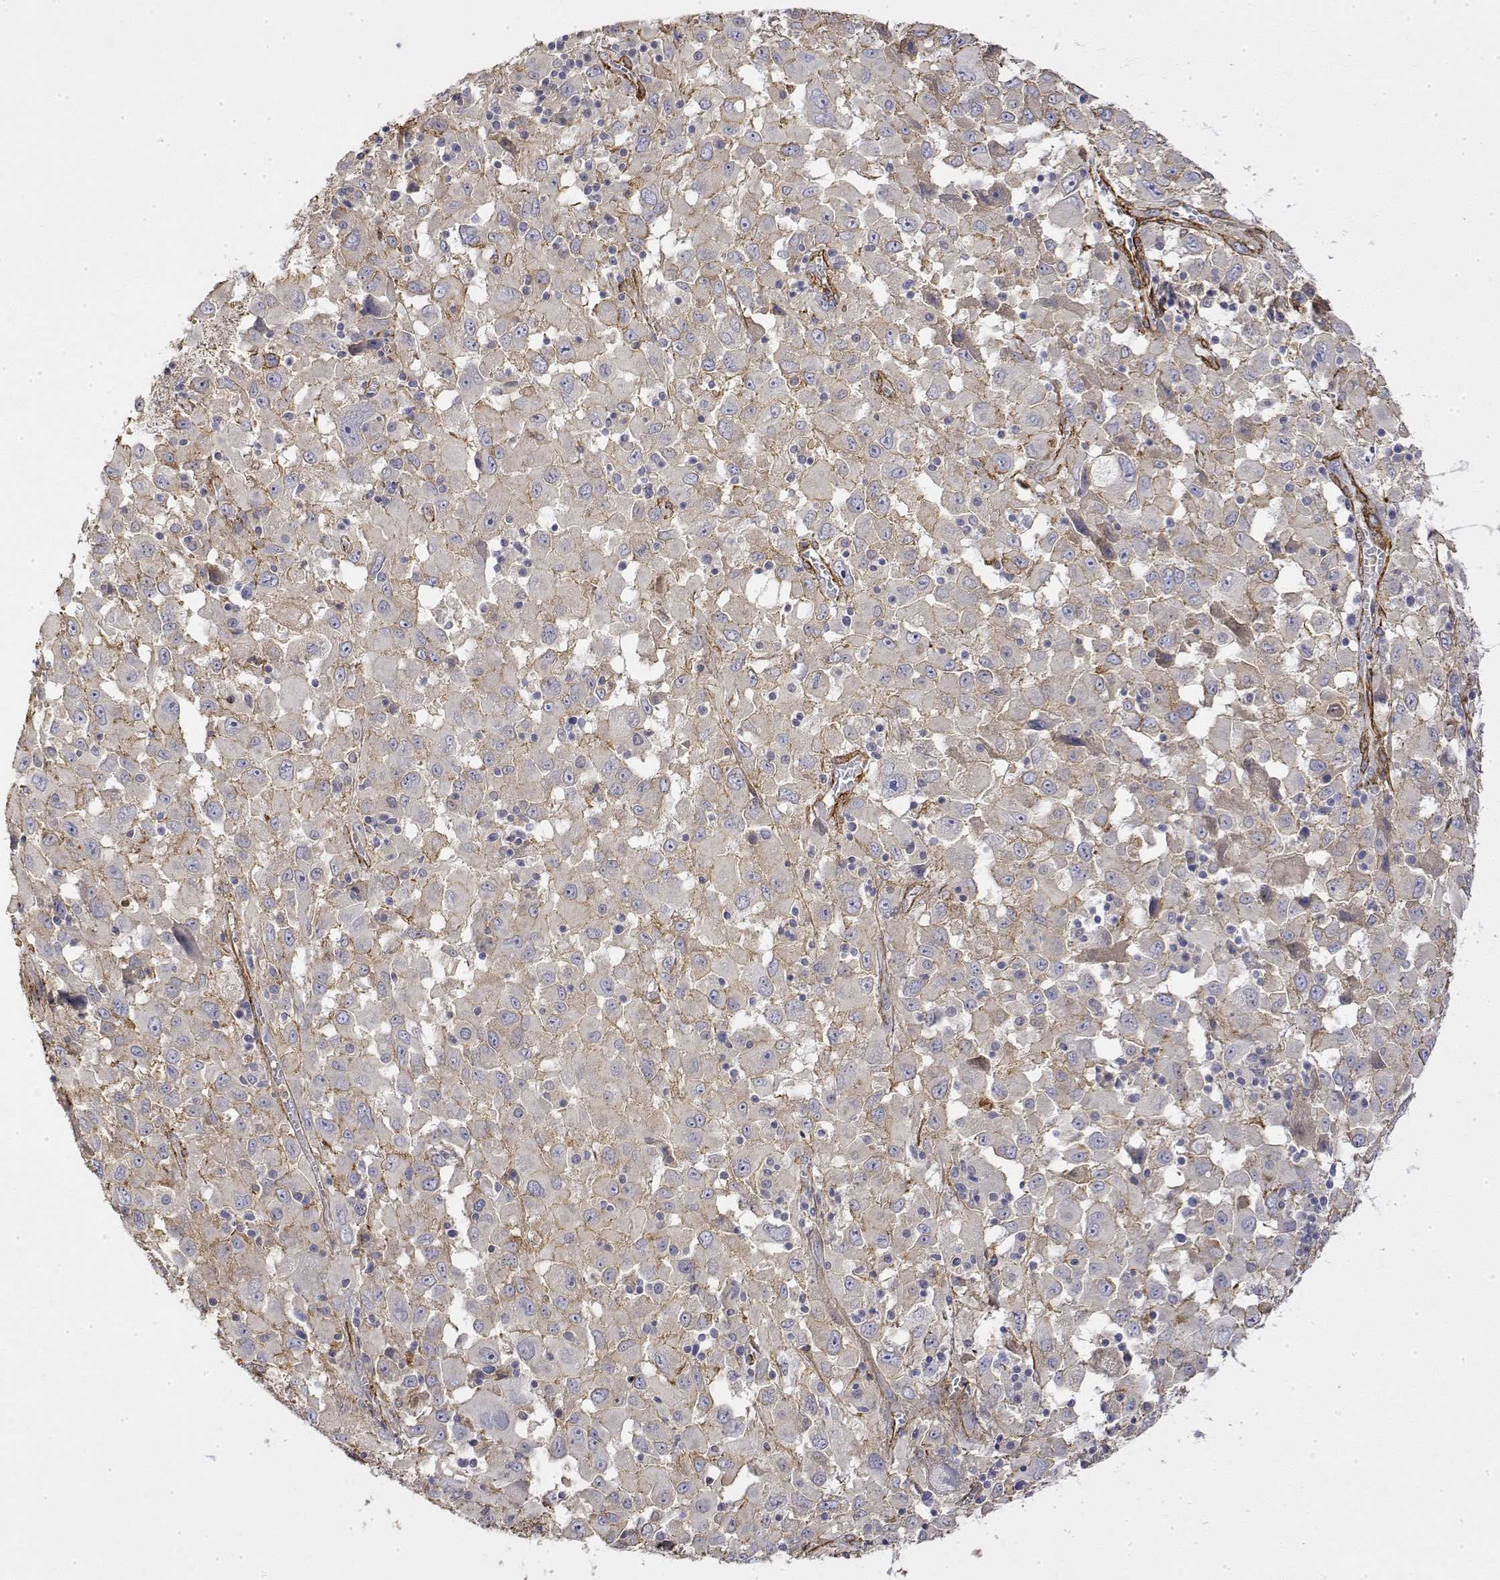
{"staining": {"intensity": "weak", "quantity": "<25%", "location": "cytoplasmic/membranous"}, "tissue": "melanoma", "cell_type": "Tumor cells", "image_type": "cancer", "snomed": [{"axis": "morphology", "description": "Malignant melanoma, Metastatic site"}, {"axis": "topography", "description": "Soft tissue"}], "caption": "Immunohistochemistry of melanoma exhibits no expression in tumor cells.", "gene": "SOWAHD", "patient": {"sex": "male", "age": 50}}